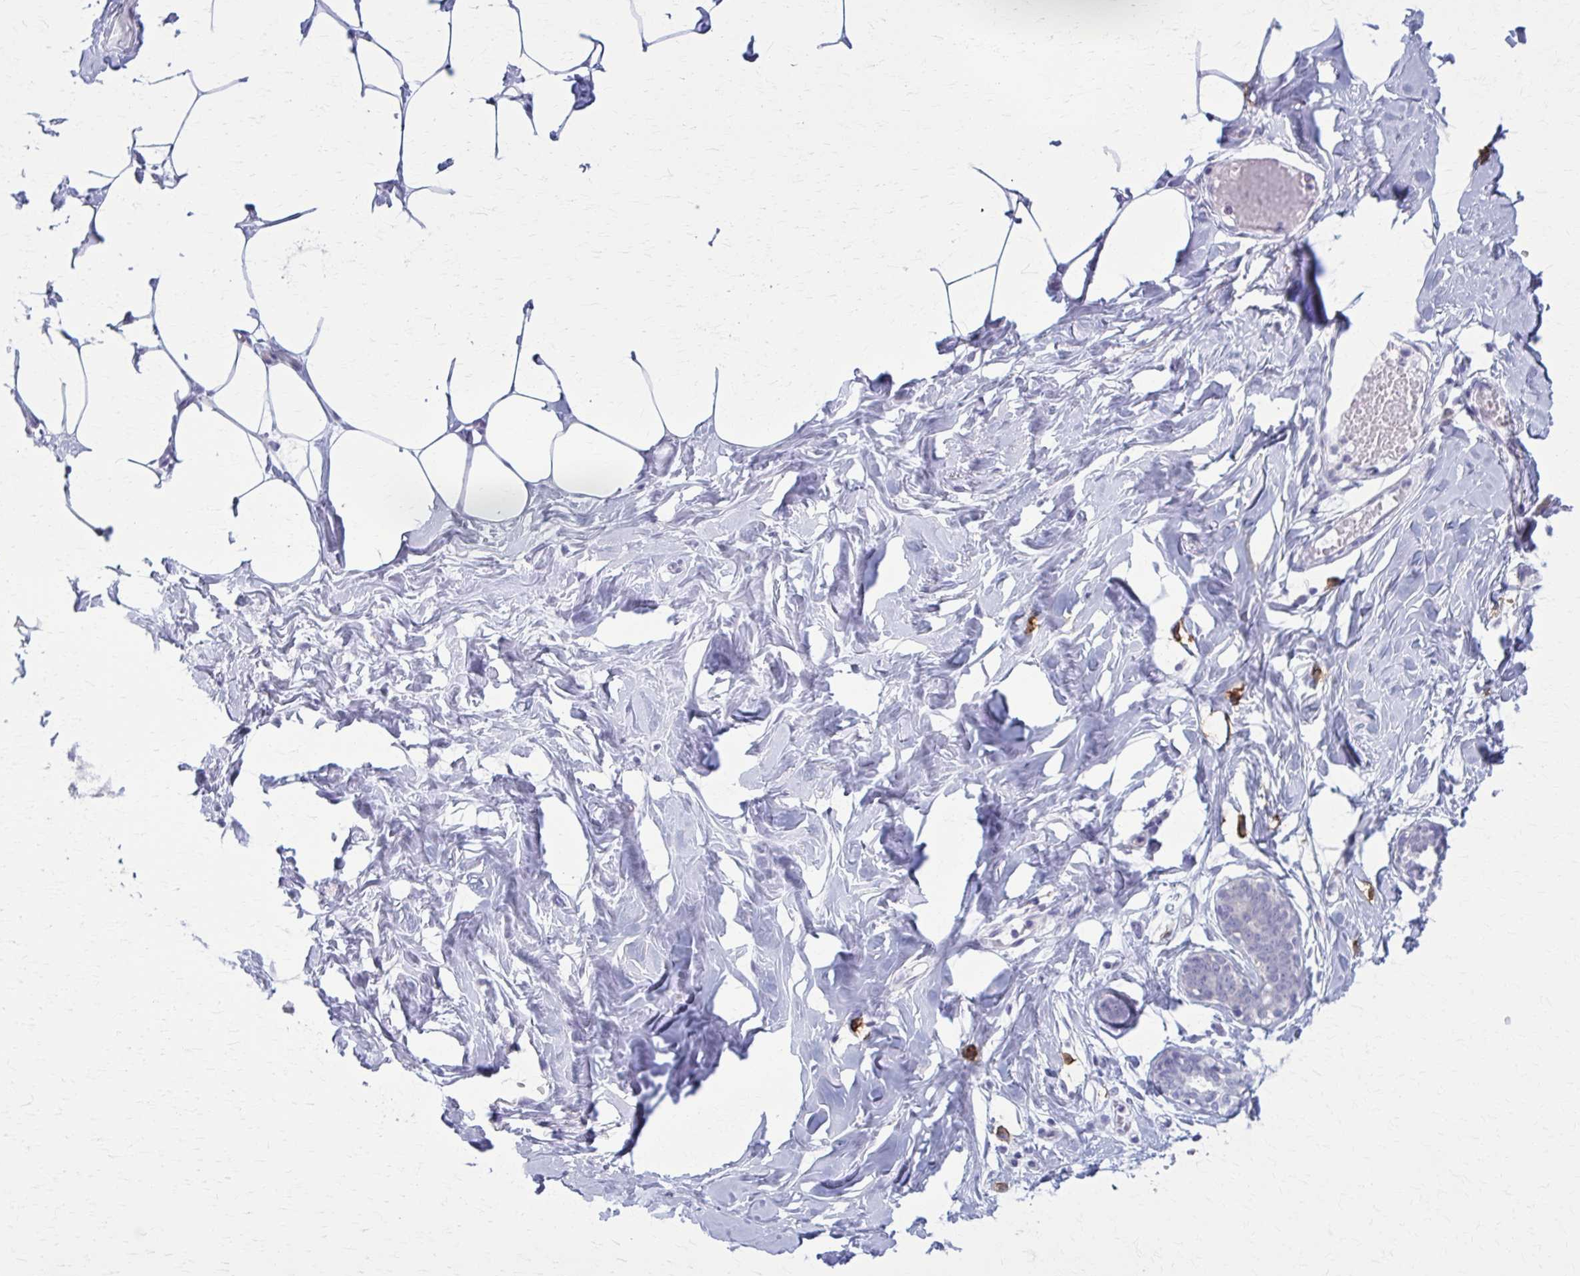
{"staining": {"intensity": "negative", "quantity": "none", "location": "none"}, "tissue": "breast", "cell_type": "Adipocytes", "image_type": "normal", "snomed": [{"axis": "morphology", "description": "Normal tissue, NOS"}, {"axis": "topography", "description": "Breast"}], "caption": "Immunohistochemical staining of unremarkable human breast shows no significant positivity in adipocytes.", "gene": "CD38", "patient": {"sex": "female", "age": 27}}